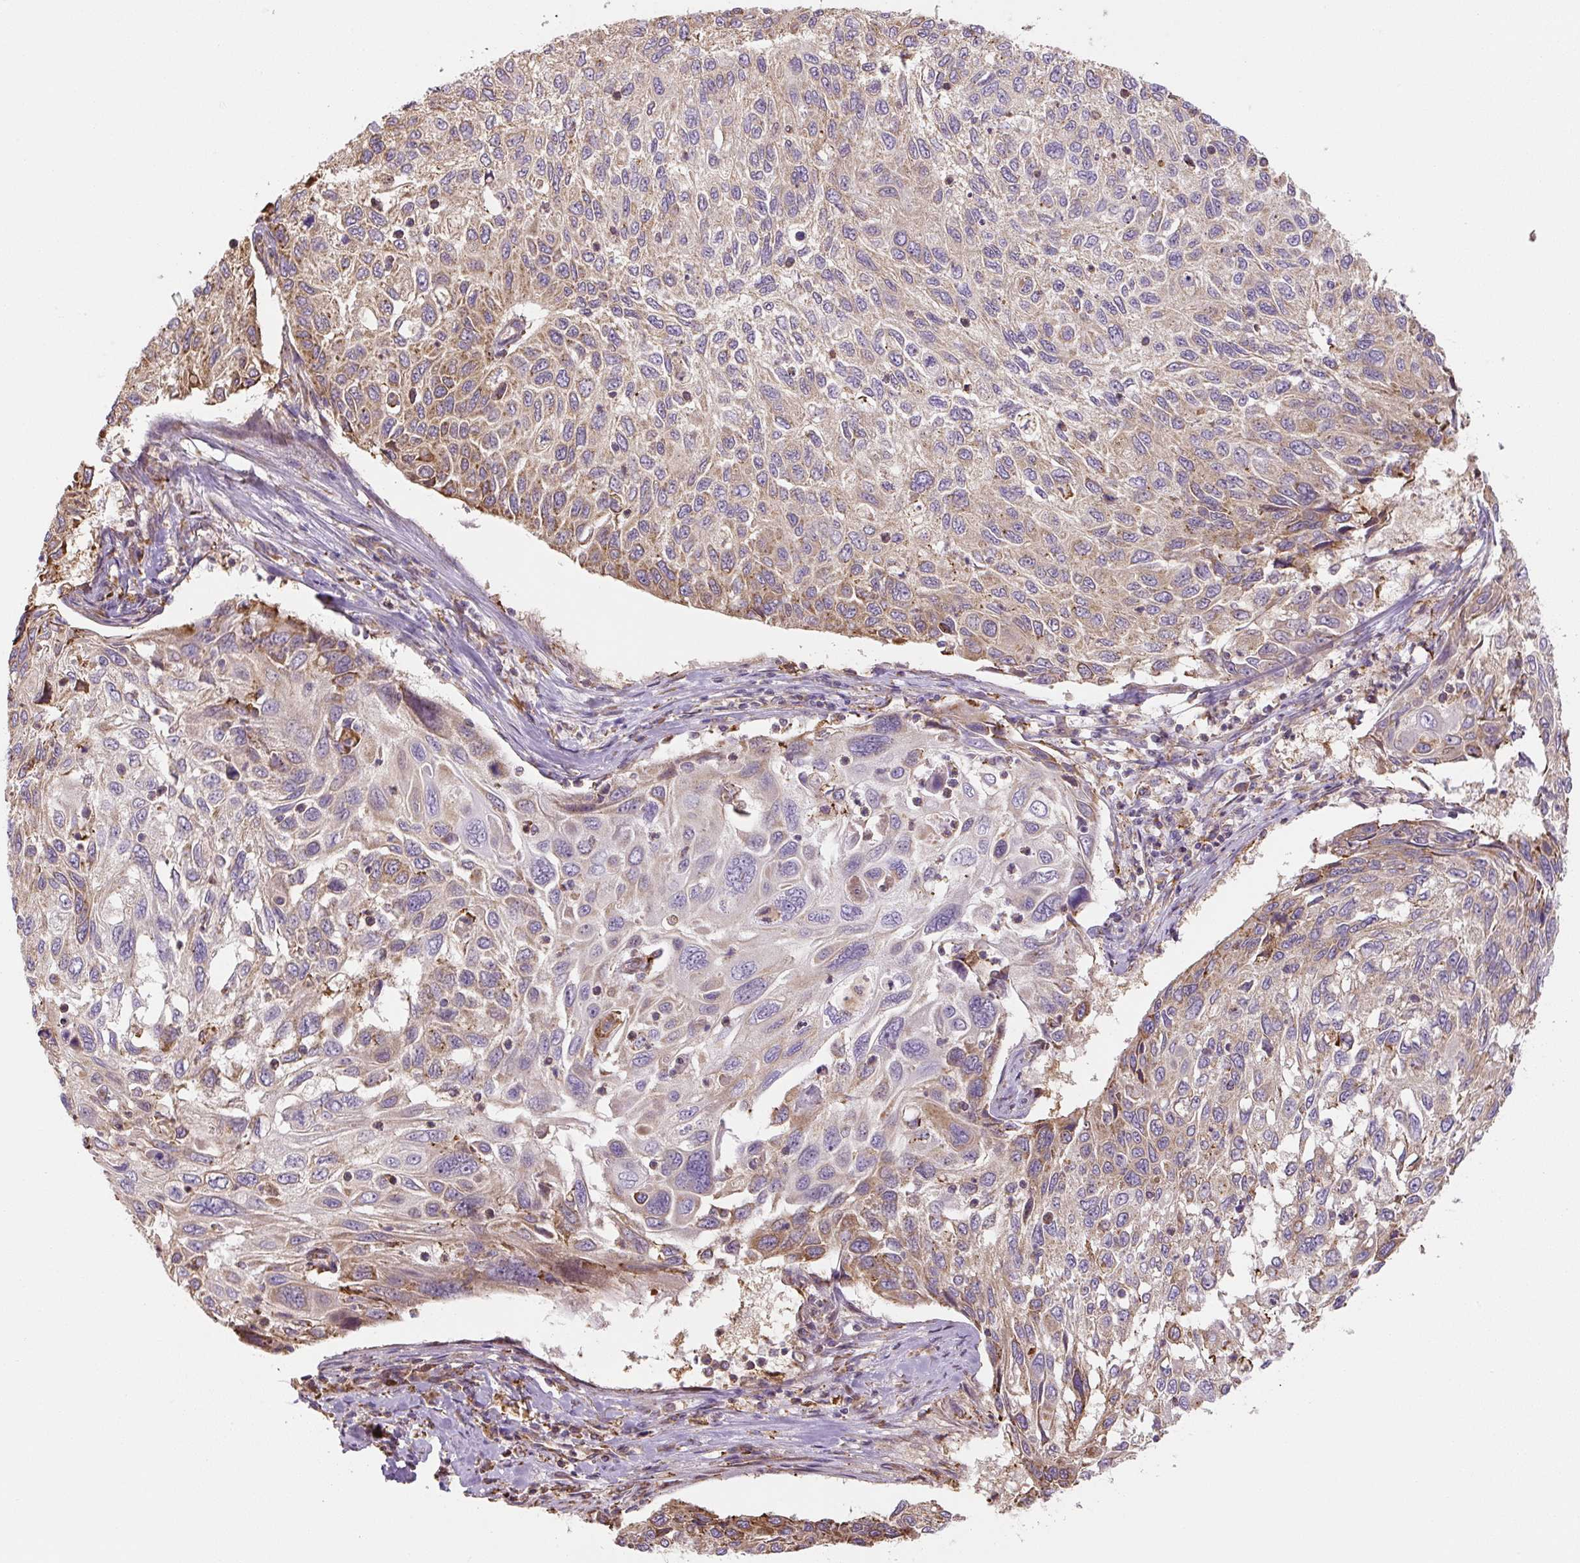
{"staining": {"intensity": "weak", "quantity": "<25%", "location": "cytoplasmic/membranous"}, "tissue": "cervical cancer", "cell_type": "Tumor cells", "image_type": "cancer", "snomed": [{"axis": "morphology", "description": "Squamous cell carcinoma, NOS"}, {"axis": "topography", "description": "Cervix"}], "caption": "Immunohistochemistry (IHC) of human cervical cancer exhibits no expression in tumor cells.", "gene": "RASA1", "patient": {"sex": "female", "age": 70}}